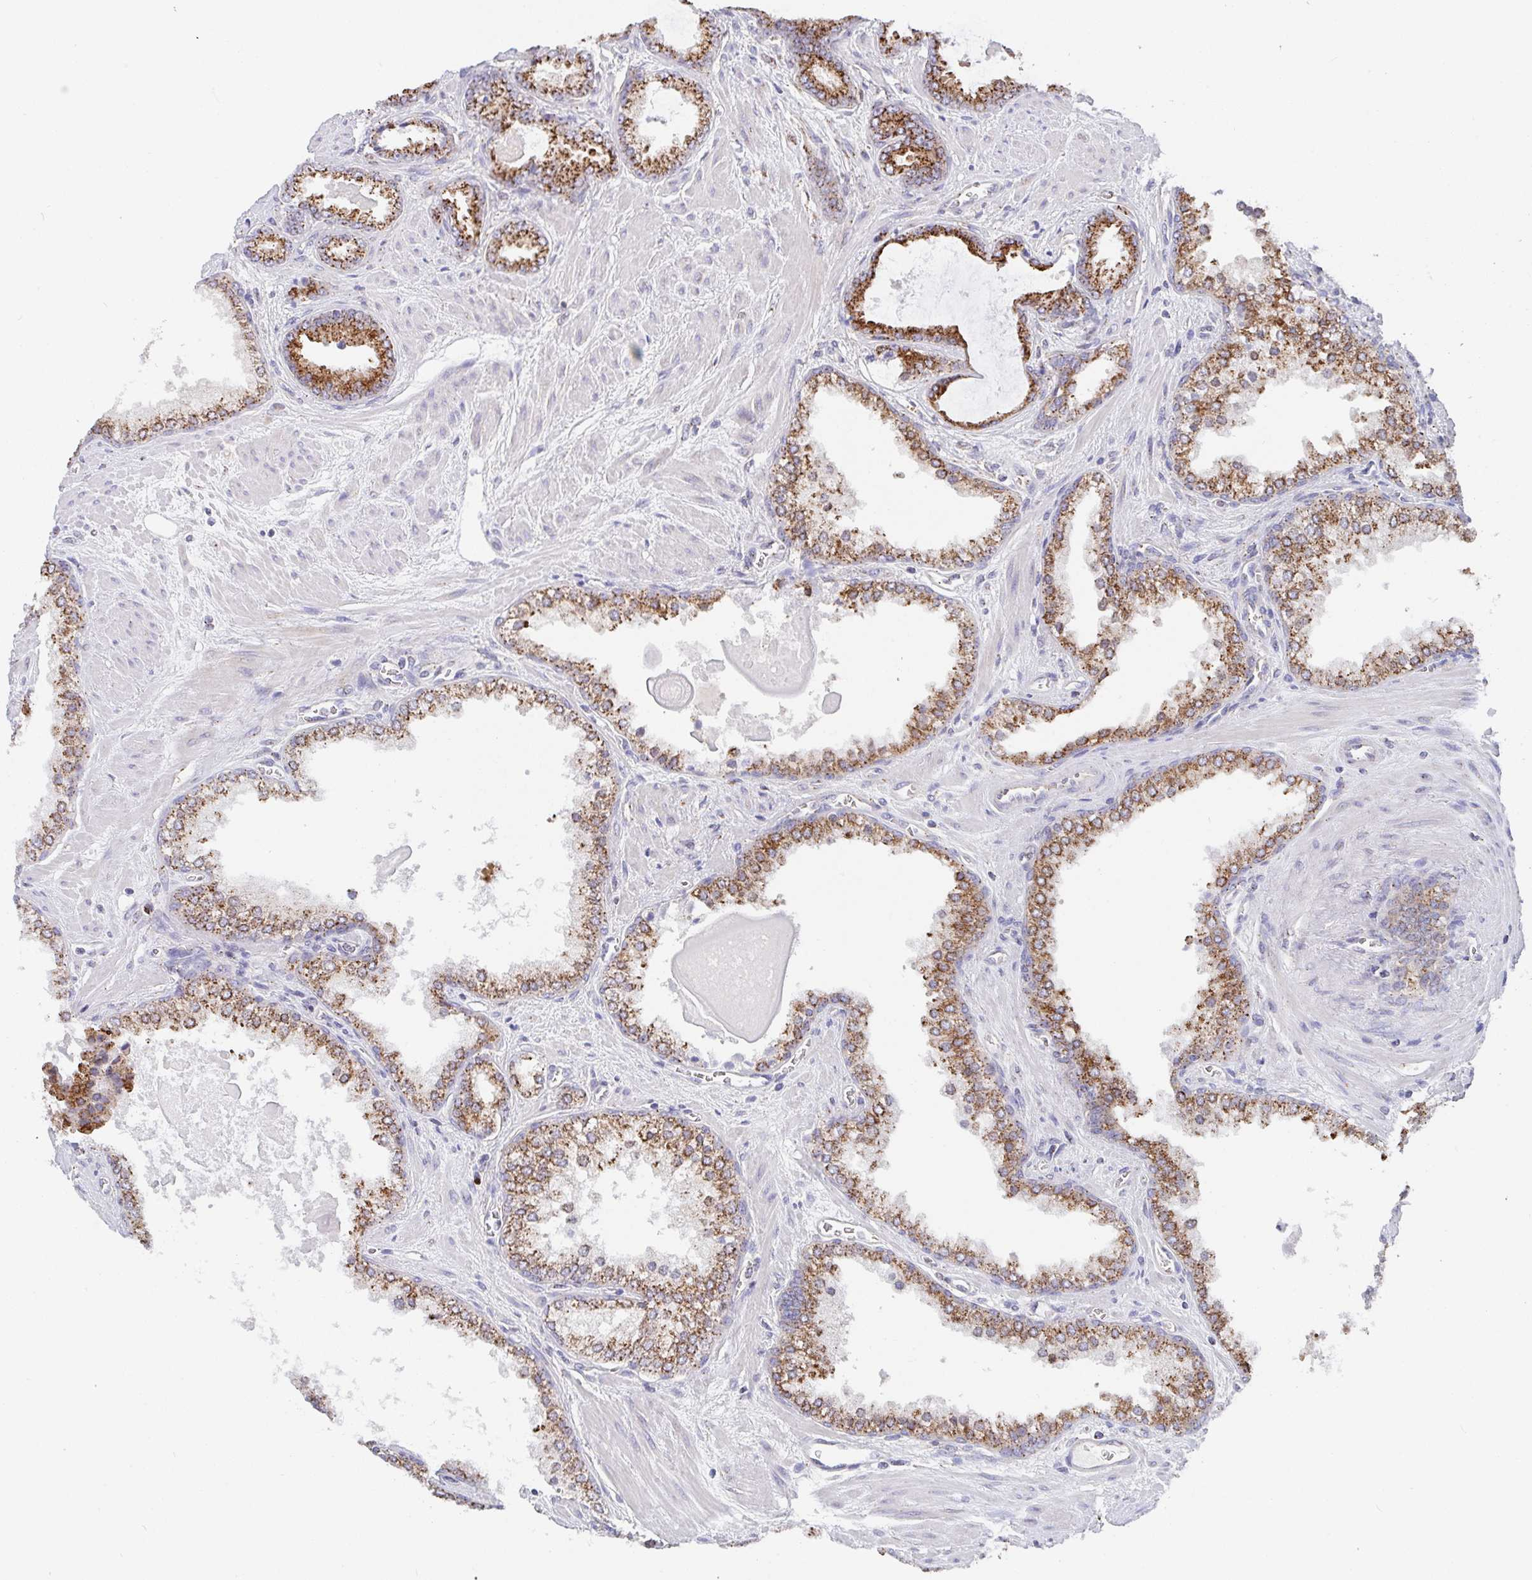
{"staining": {"intensity": "strong", "quantity": ">75%", "location": "cytoplasmic/membranous"}, "tissue": "prostate cancer", "cell_type": "Tumor cells", "image_type": "cancer", "snomed": [{"axis": "morphology", "description": "Adenocarcinoma, Low grade"}, {"axis": "topography", "description": "Prostate"}], "caption": "DAB immunohistochemical staining of adenocarcinoma (low-grade) (prostate) shows strong cytoplasmic/membranous protein positivity in about >75% of tumor cells.", "gene": "PROSER3", "patient": {"sex": "male", "age": 62}}